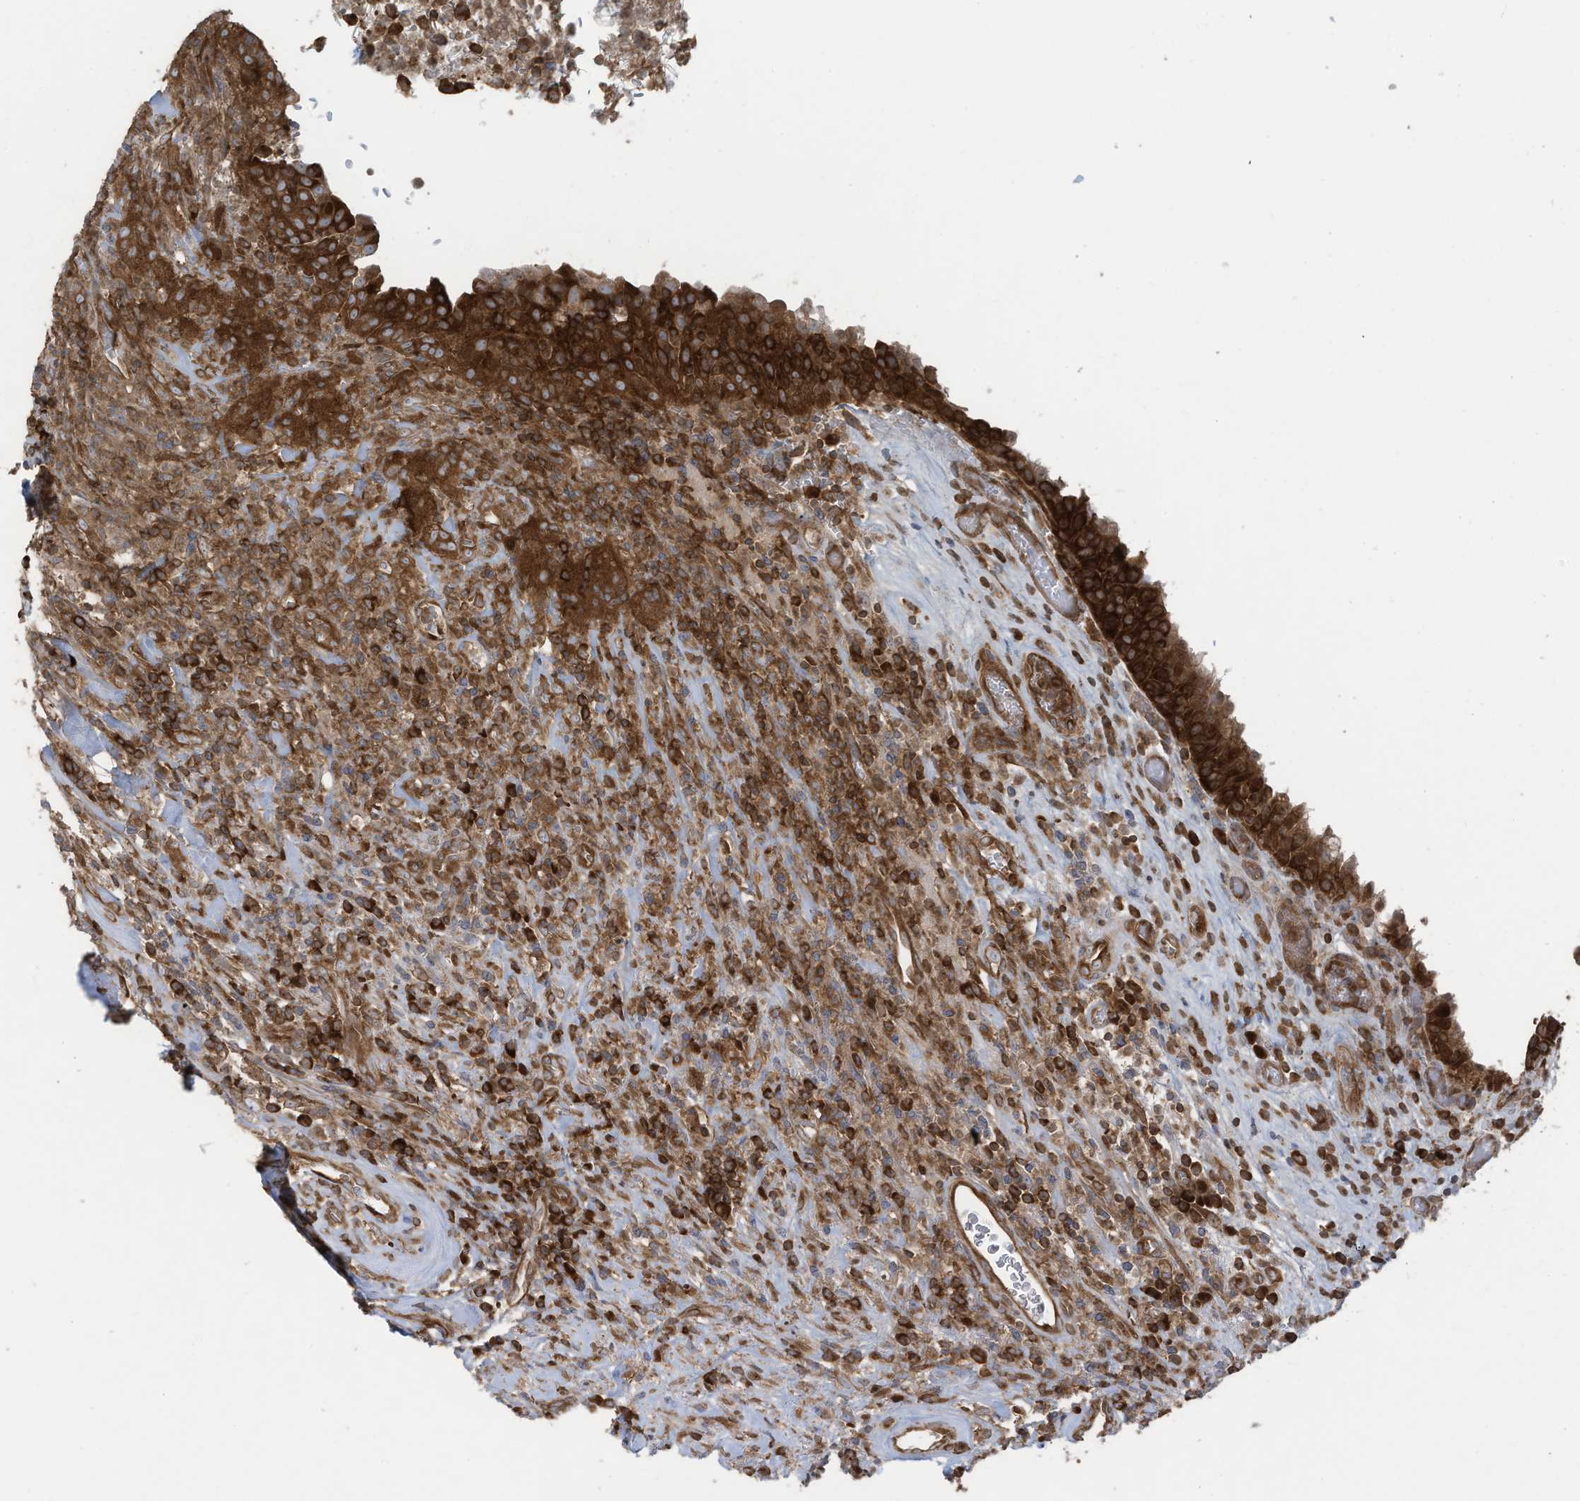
{"staining": {"intensity": "strong", "quantity": ">75%", "location": "cytoplasmic/membranous"}, "tissue": "urinary bladder", "cell_type": "Urothelial cells", "image_type": "normal", "snomed": [{"axis": "morphology", "description": "Normal tissue, NOS"}, {"axis": "morphology", "description": "Inflammation, NOS"}, {"axis": "topography", "description": "Urinary bladder"}], "caption": "Urinary bladder stained for a protein (brown) displays strong cytoplasmic/membranous positive expression in about >75% of urothelial cells.", "gene": "OLA1", "patient": {"sex": "female", "age": 75}}